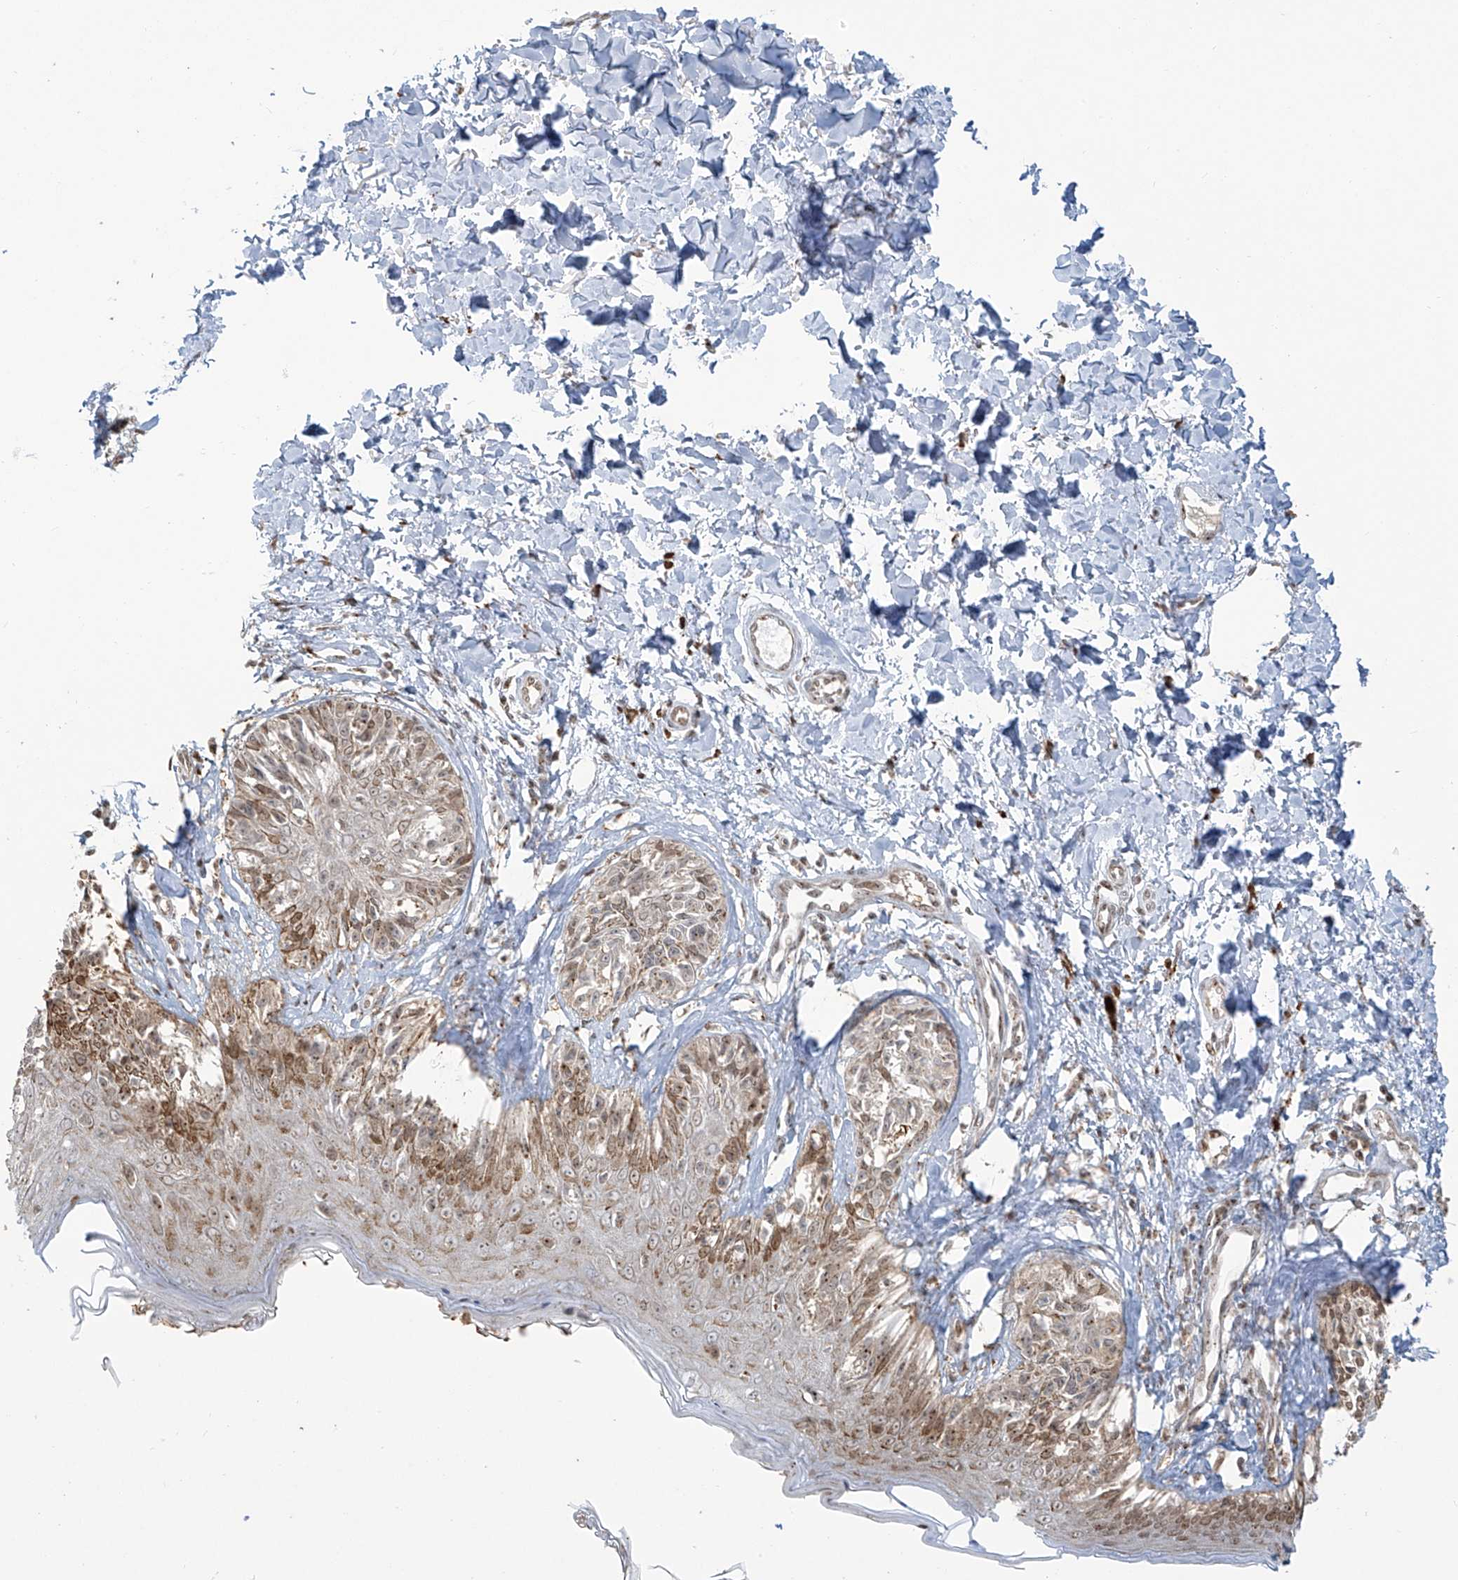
{"staining": {"intensity": "weak", "quantity": "<25%", "location": "nuclear"}, "tissue": "melanoma", "cell_type": "Tumor cells", "image_type": "cancer", "snomed": [{"axis": "morphology", "description": "Malignant melanoma, NOS"}, {"axis": "topography", "description": "Skin"}], "caption": "An image of human malignant melanoma is negative for staining in tumor cells.", "gene": "VMP1", "patient": {"sex": "male", "age": 53}}